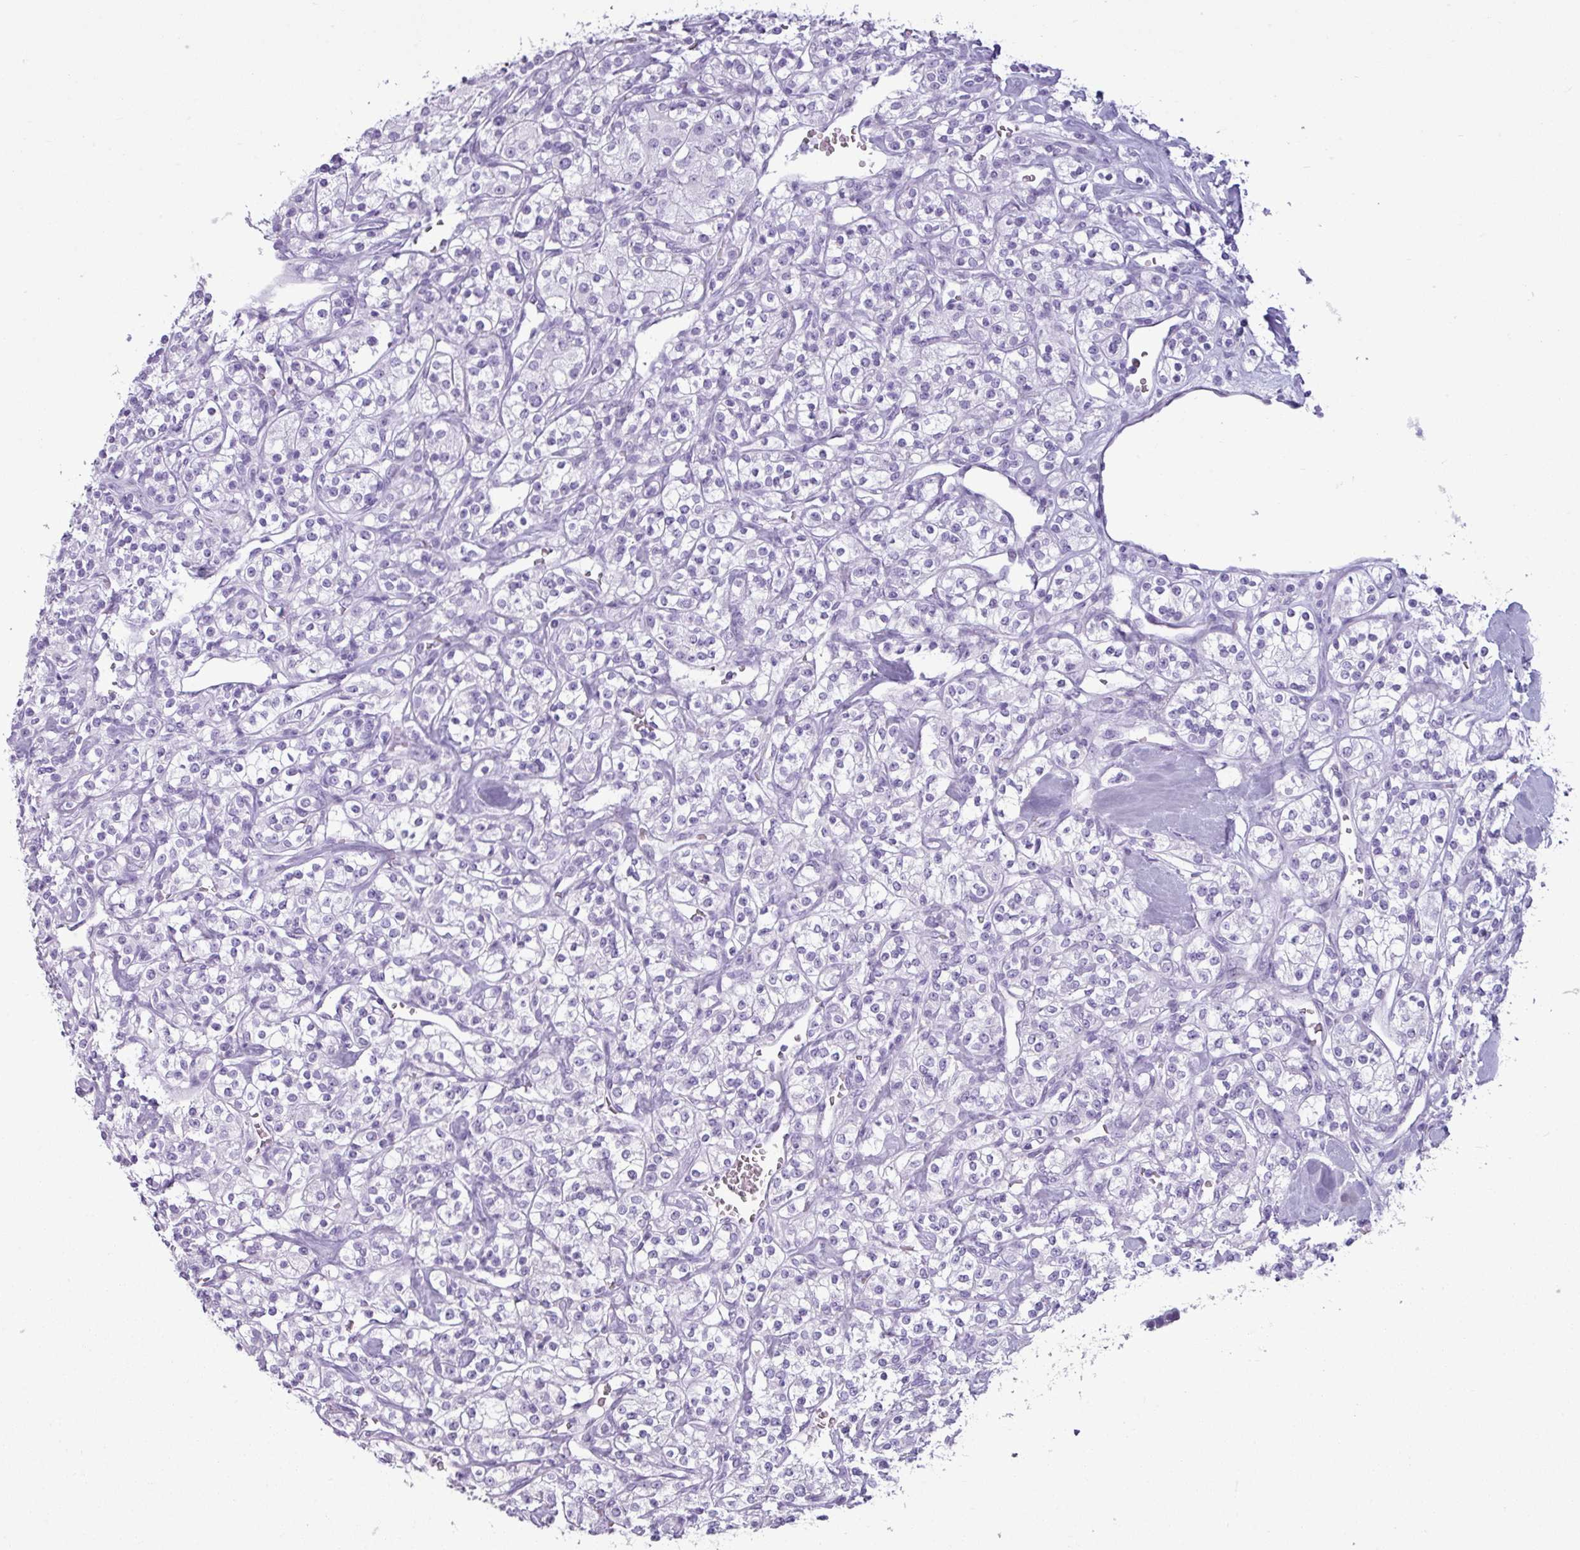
{"staining": {"intensity": "negative", "quantity": "none", "location": "none"}, "tissue": "renal cancer", "cell_type": "Tumor cells", "image_type": "cancer", "snomed": [{"axis": "morphology", "description": "Adenocarcinoma, NOS"}, {"axis": "topography", "description": "Kidney"}], "caption": "Protein analysis of renal cancer reveals no significant expression in tumor cells.", "gene": "AMY1B", "patient": {"sex": "male", "age": 77}}